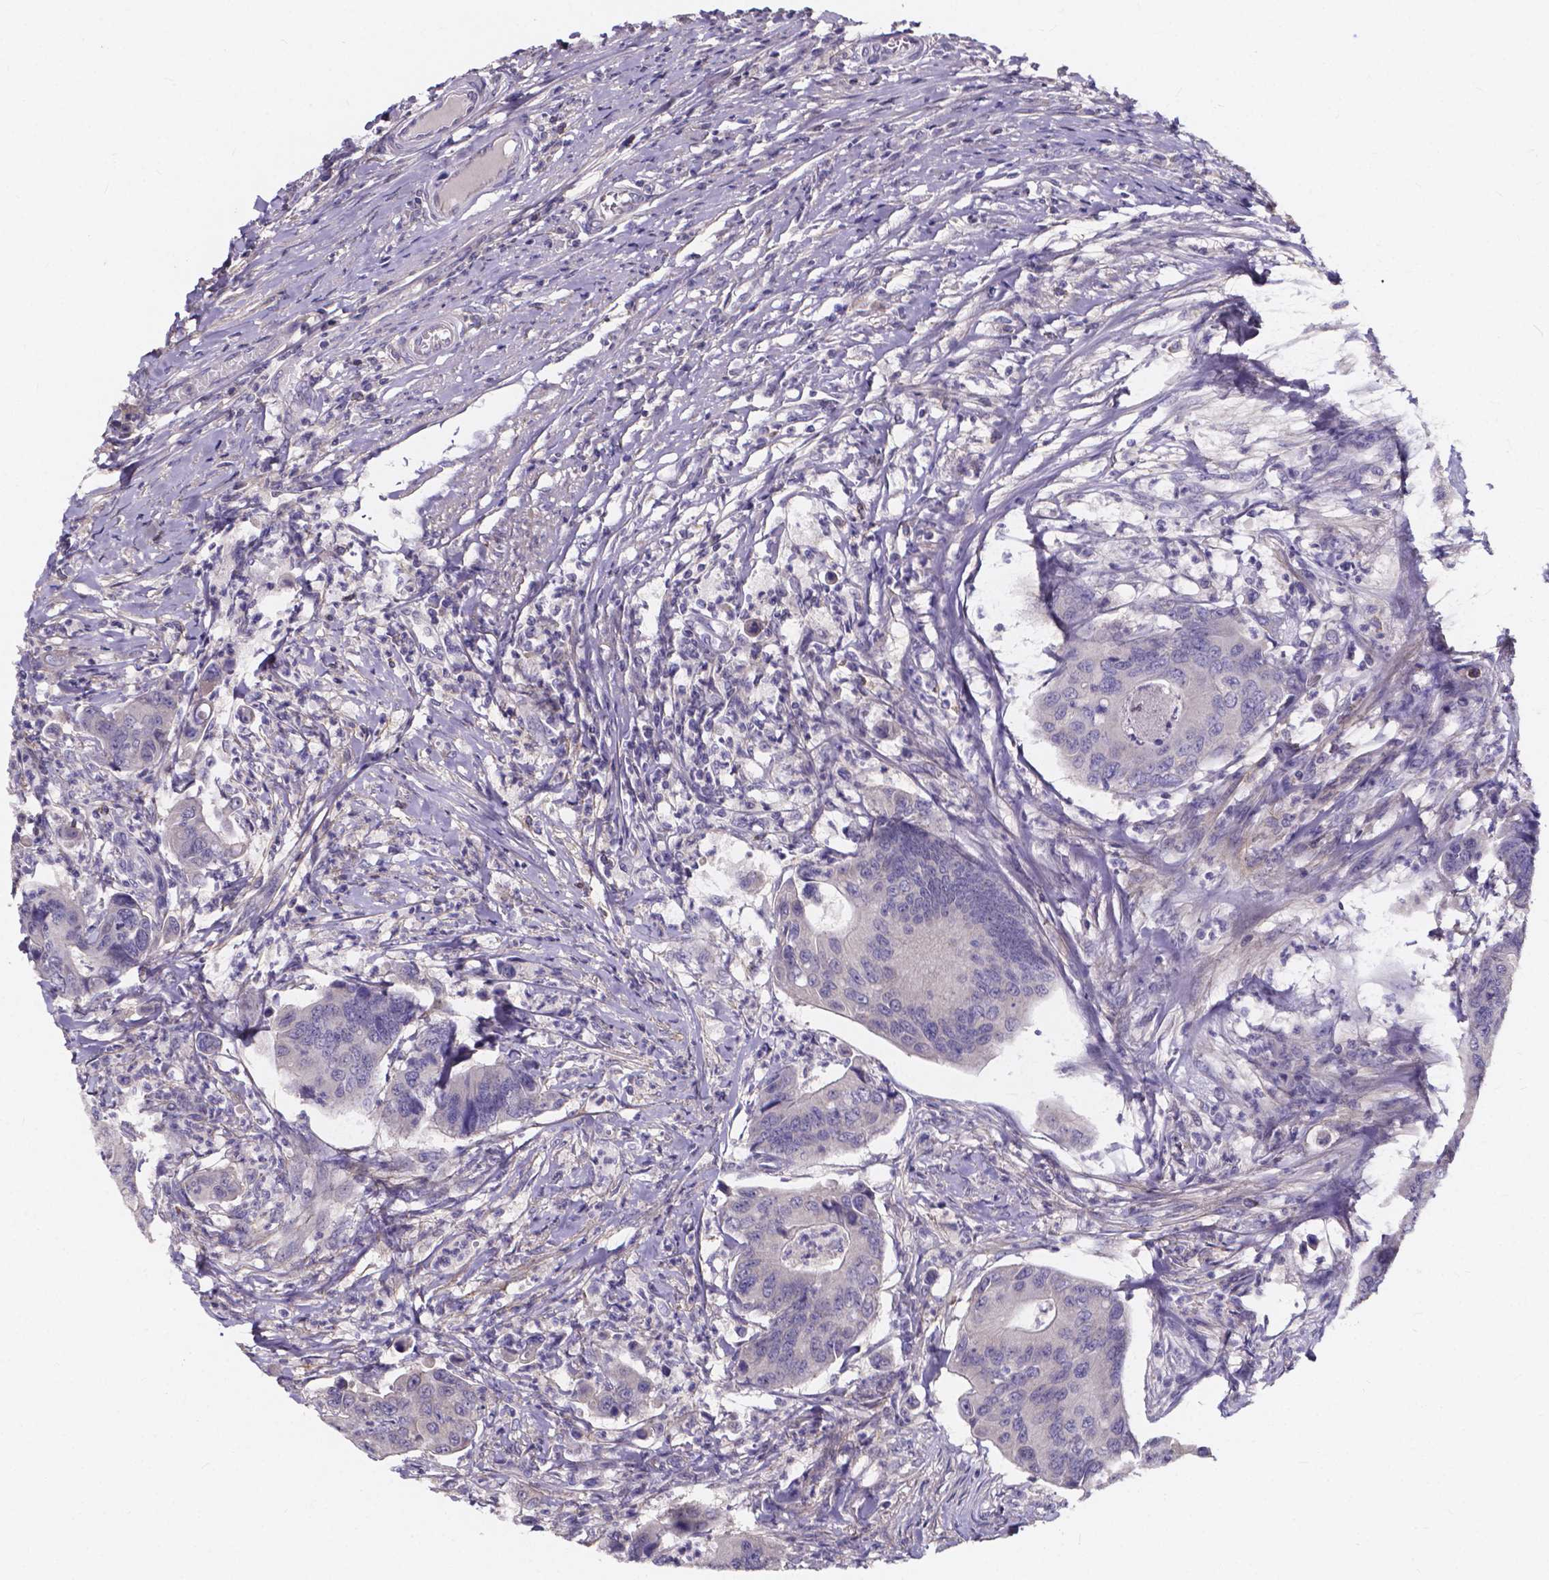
{"staining": {"intensity": "negative", "quantity": "none", "location": "none"}, "tissue": "colorectal cancer", "cell_type": "Tumor cells", "image_type": "cancer", "snomed": [{"axis": "morphology", "description": "Adenocarcinoma, NOS"}, {"axis": "topography", "description": "Colon"}], "caption": "This is an IHC histopathology image of colorectal cancer (adenocarcinoma). There is no positivity in tumor cells.", "gene": "SPOCD1", "patient": {"sex": "female", "age": 67}}